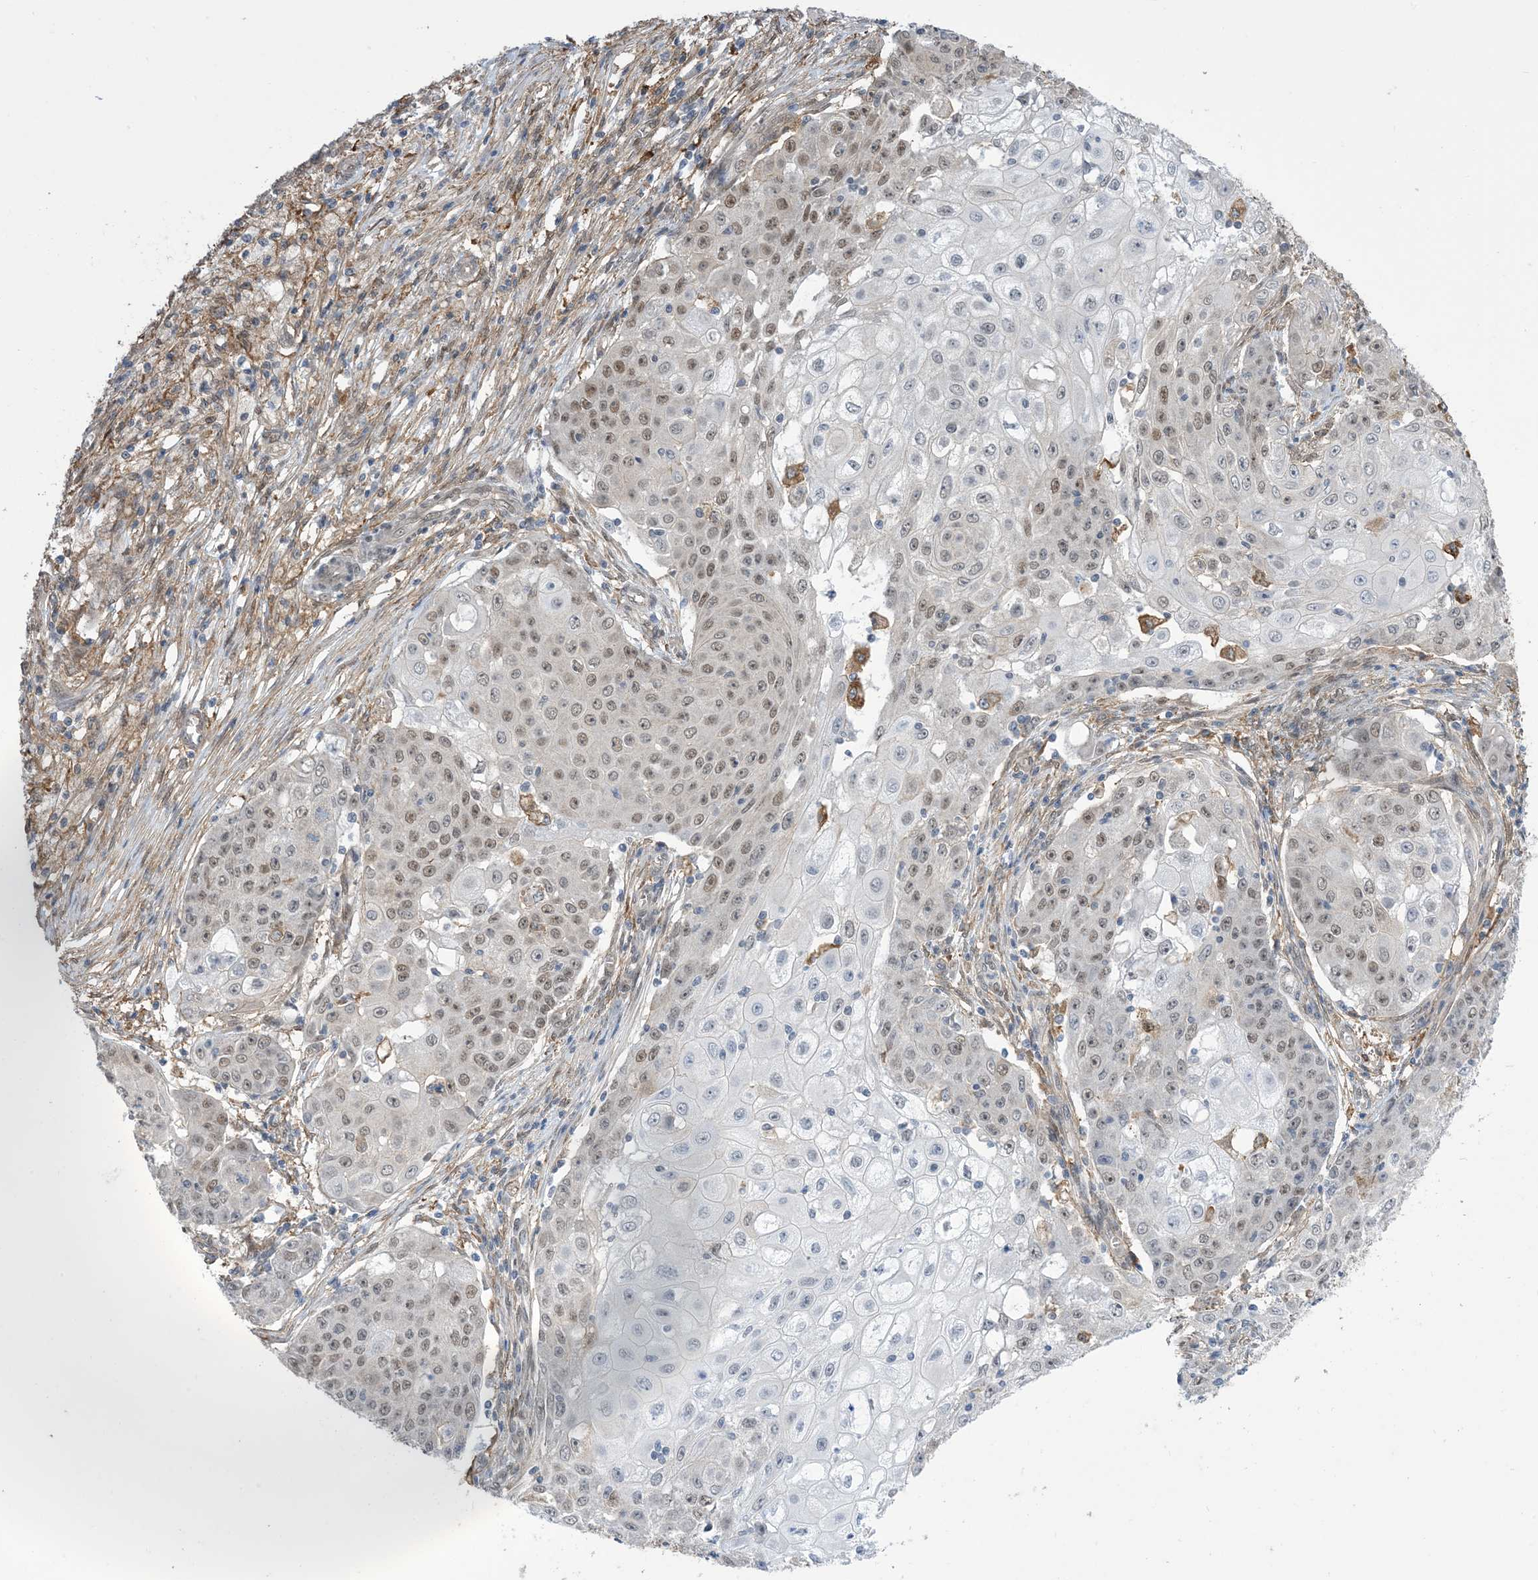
{"staining": {"intensity": "moderate", "quantity": "<25%", "location": "nuclear"}, "tissue": "ovarian cancer", "cell_type": "Tumor cells", "image_type": "cancer", "snomed": [{"axis": "morphology", "description": "Carcinoma, endometroid"}, {"axis": "topography", "description": "Ovary"}], "caption": "Moderate nuclear protein staining is identified in about <25% of tumor cells in endometroid carcinoma (ovarian). Using DAB (brown) and hematoxylin (blue) stains, captured at high magnification using brightfield microscopy.", "gene": "ZNF8", "patient": {"sex": "female", "age": 42}}